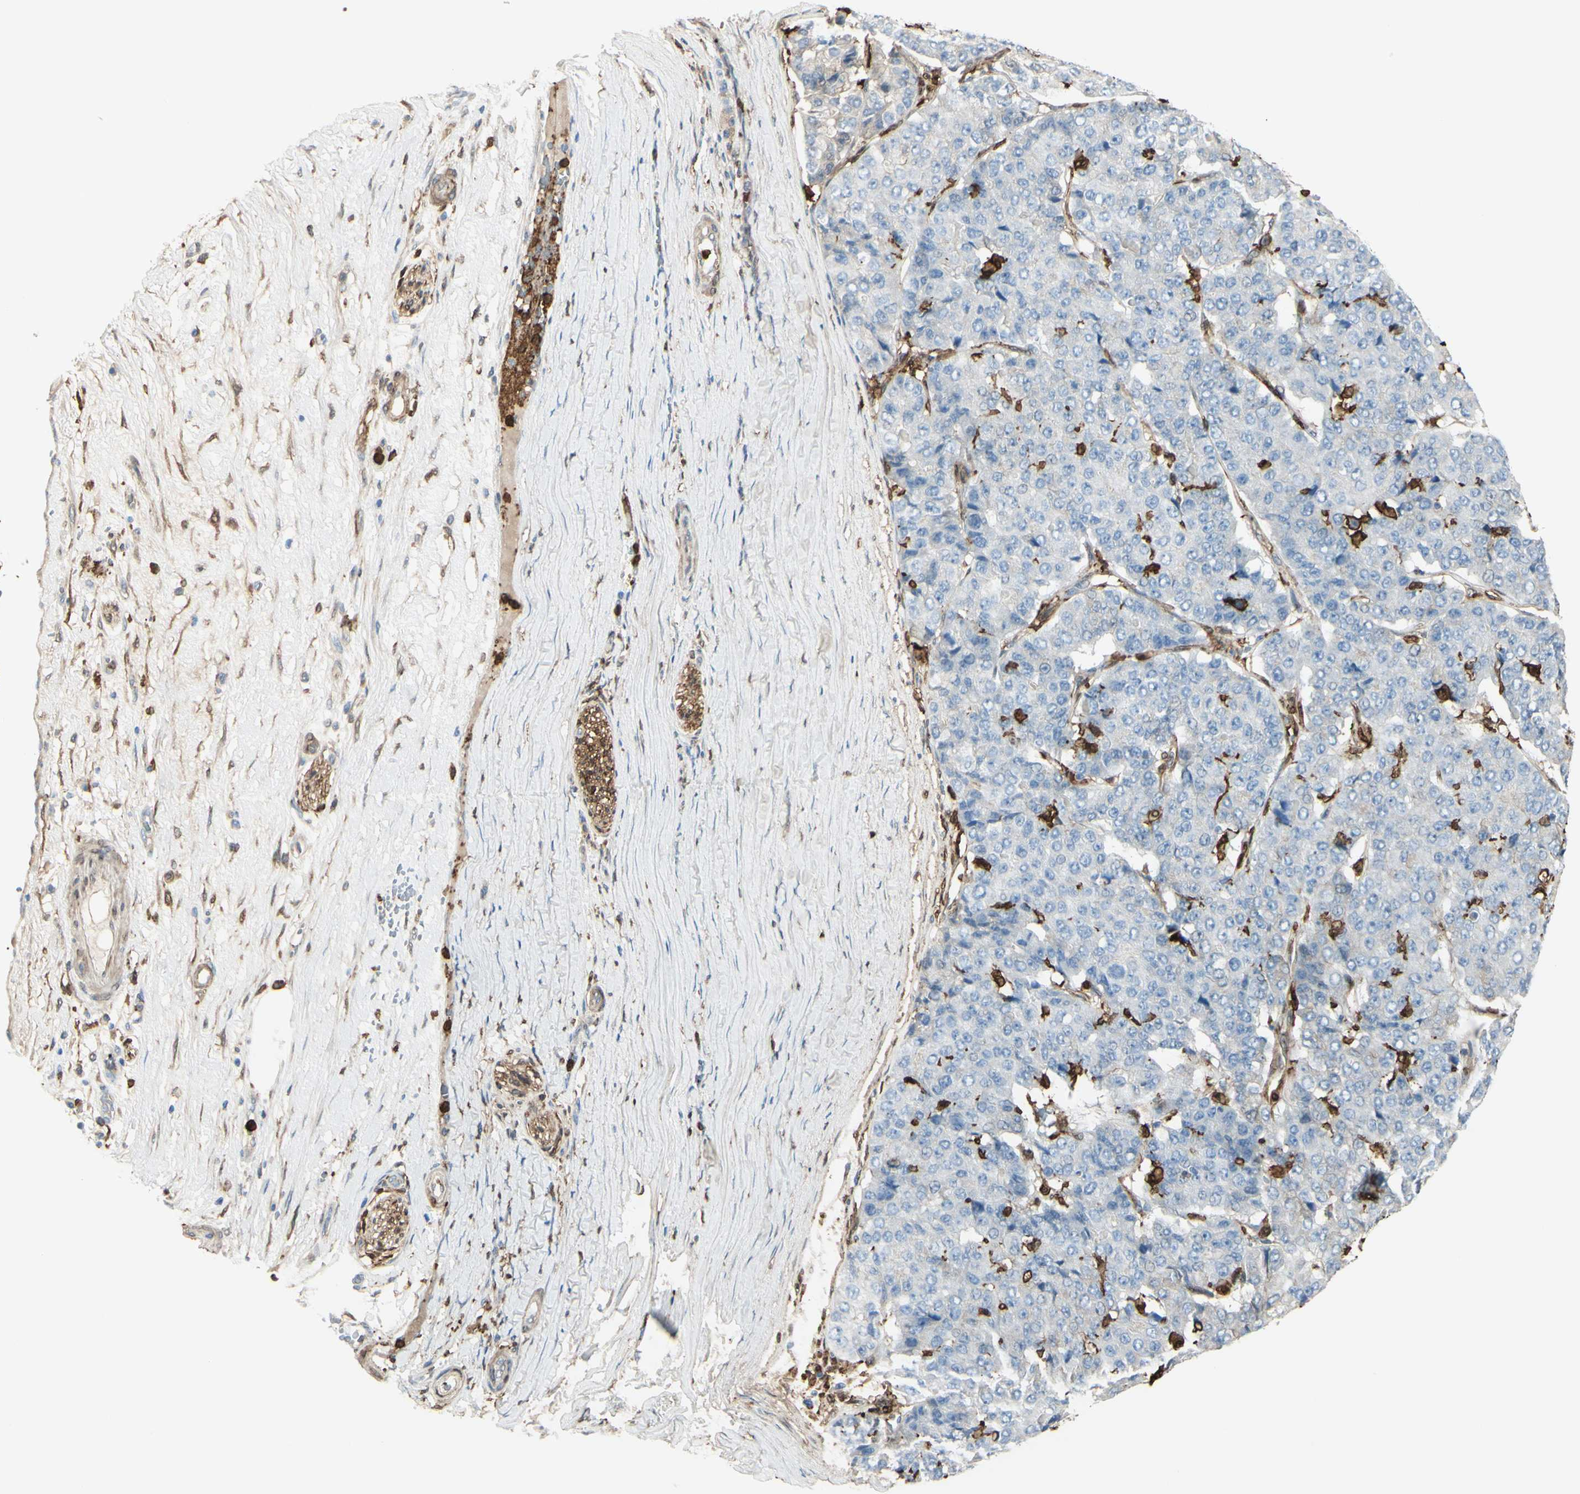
{"staining": {"intensity": "negative", "quantity": "none", "location": "none"}, "tissue": "pancreatic cancer", "cell_type": "Tumor cells", "image_type": "cancer", "snomed": [{"axis": "morphology", "description": "Adenocarcinoma, NOS"}, {"axis": "topography", "description": "Pancreas"}], "caption": "Protein analysis of pancreatic cancer displays no significant expression in tumor cells.", "gene": "GSN", "patient": {"sex": "male", "age": 50}}